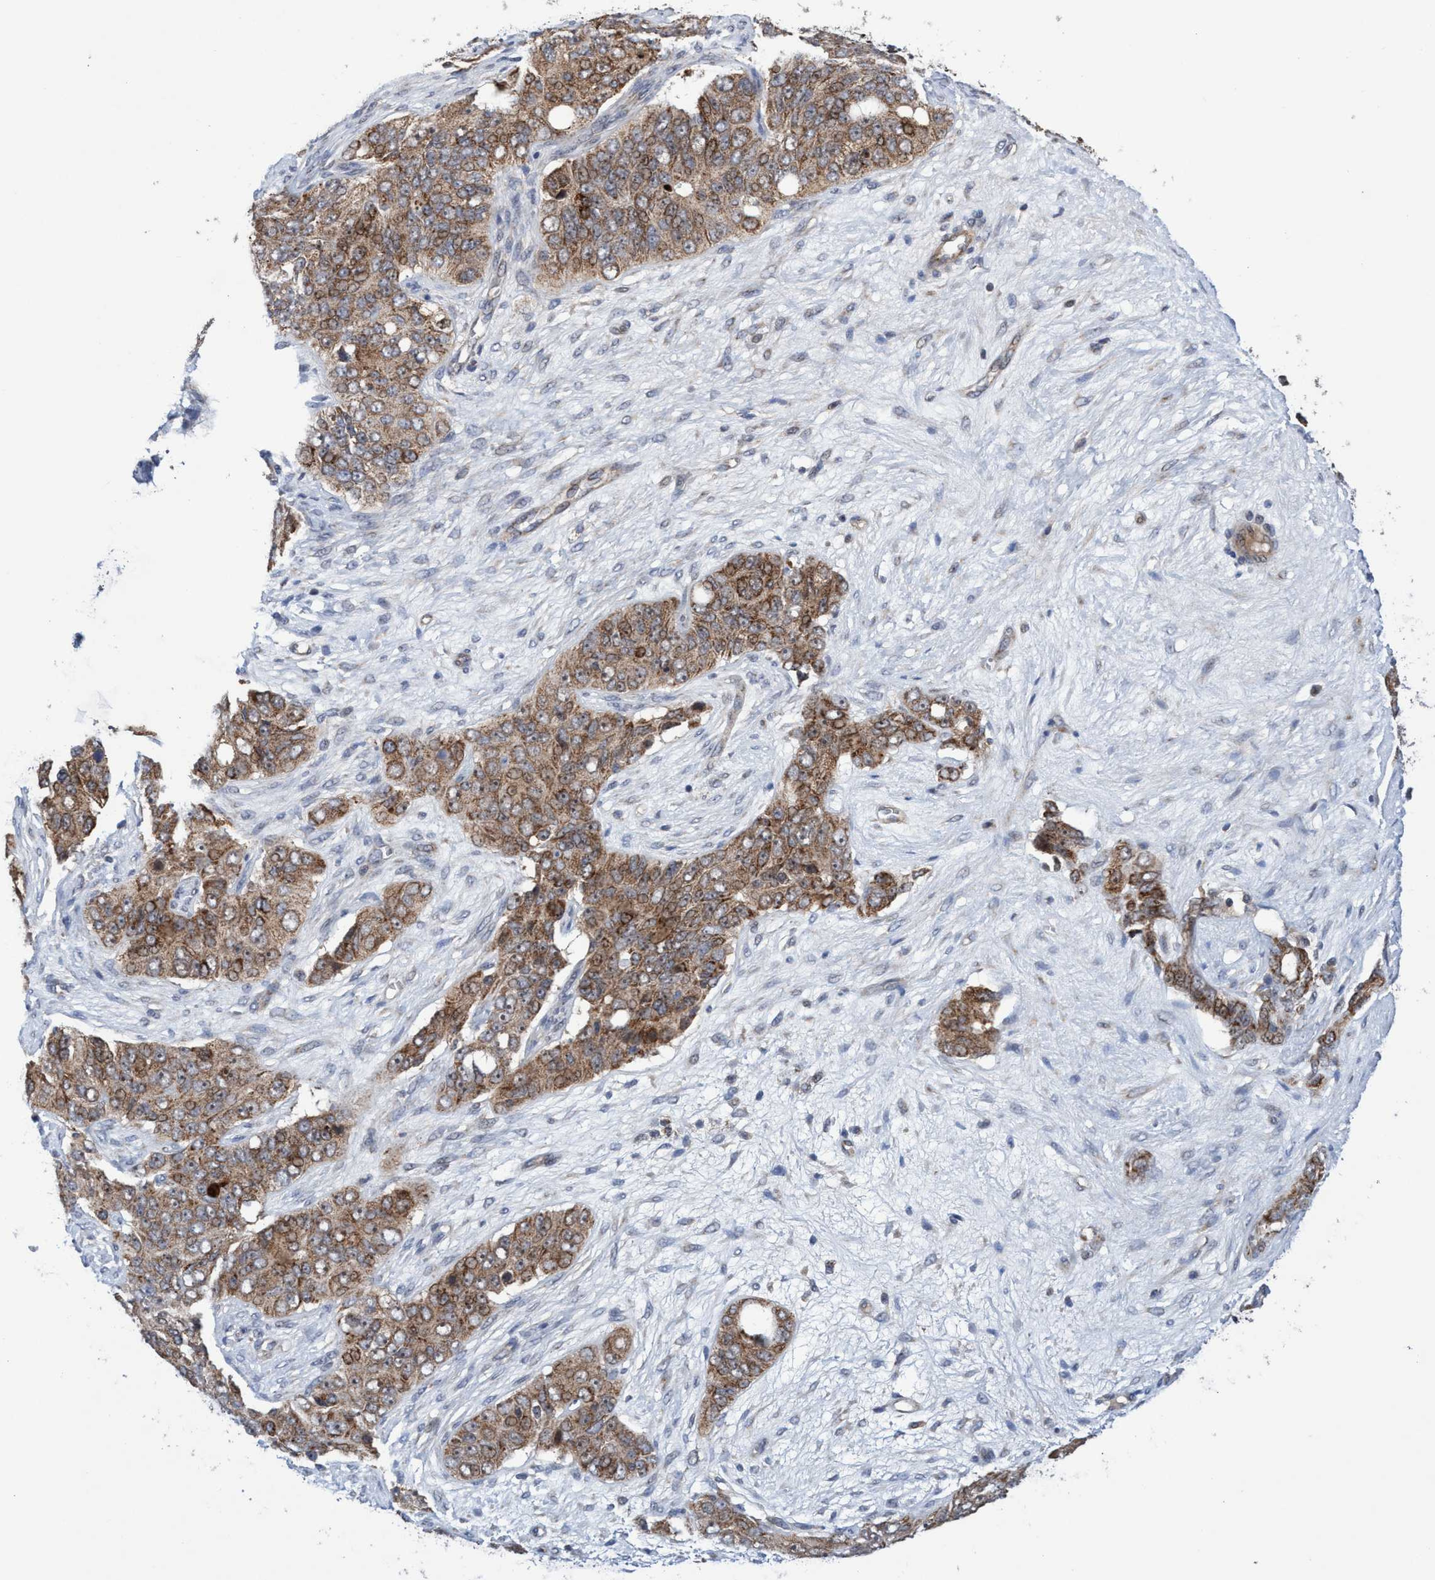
{"staining": {"intensity": "moderate", "quantity": ">75%", "location": "cytoplasmic/membranous,nuclear"}, "tissue": "ovarian cancer", "cell_type": "Tumor cells", "image_type": "cancer", "snomed": [{"axis": "morphology", "description": "Carcinoma, endometroid"}, {"axis": "topography", "description": "Ovary"}], "caption": "Tumor cells reveal moderate cytoplasmic/membranous and nuclear positivity in approximately >75% of cells in endometroid carcinoma (ovarian). Nuclei are stained in blue.", "gene": "P2RY14", "patient": {"sex": "female", "age": 51}}